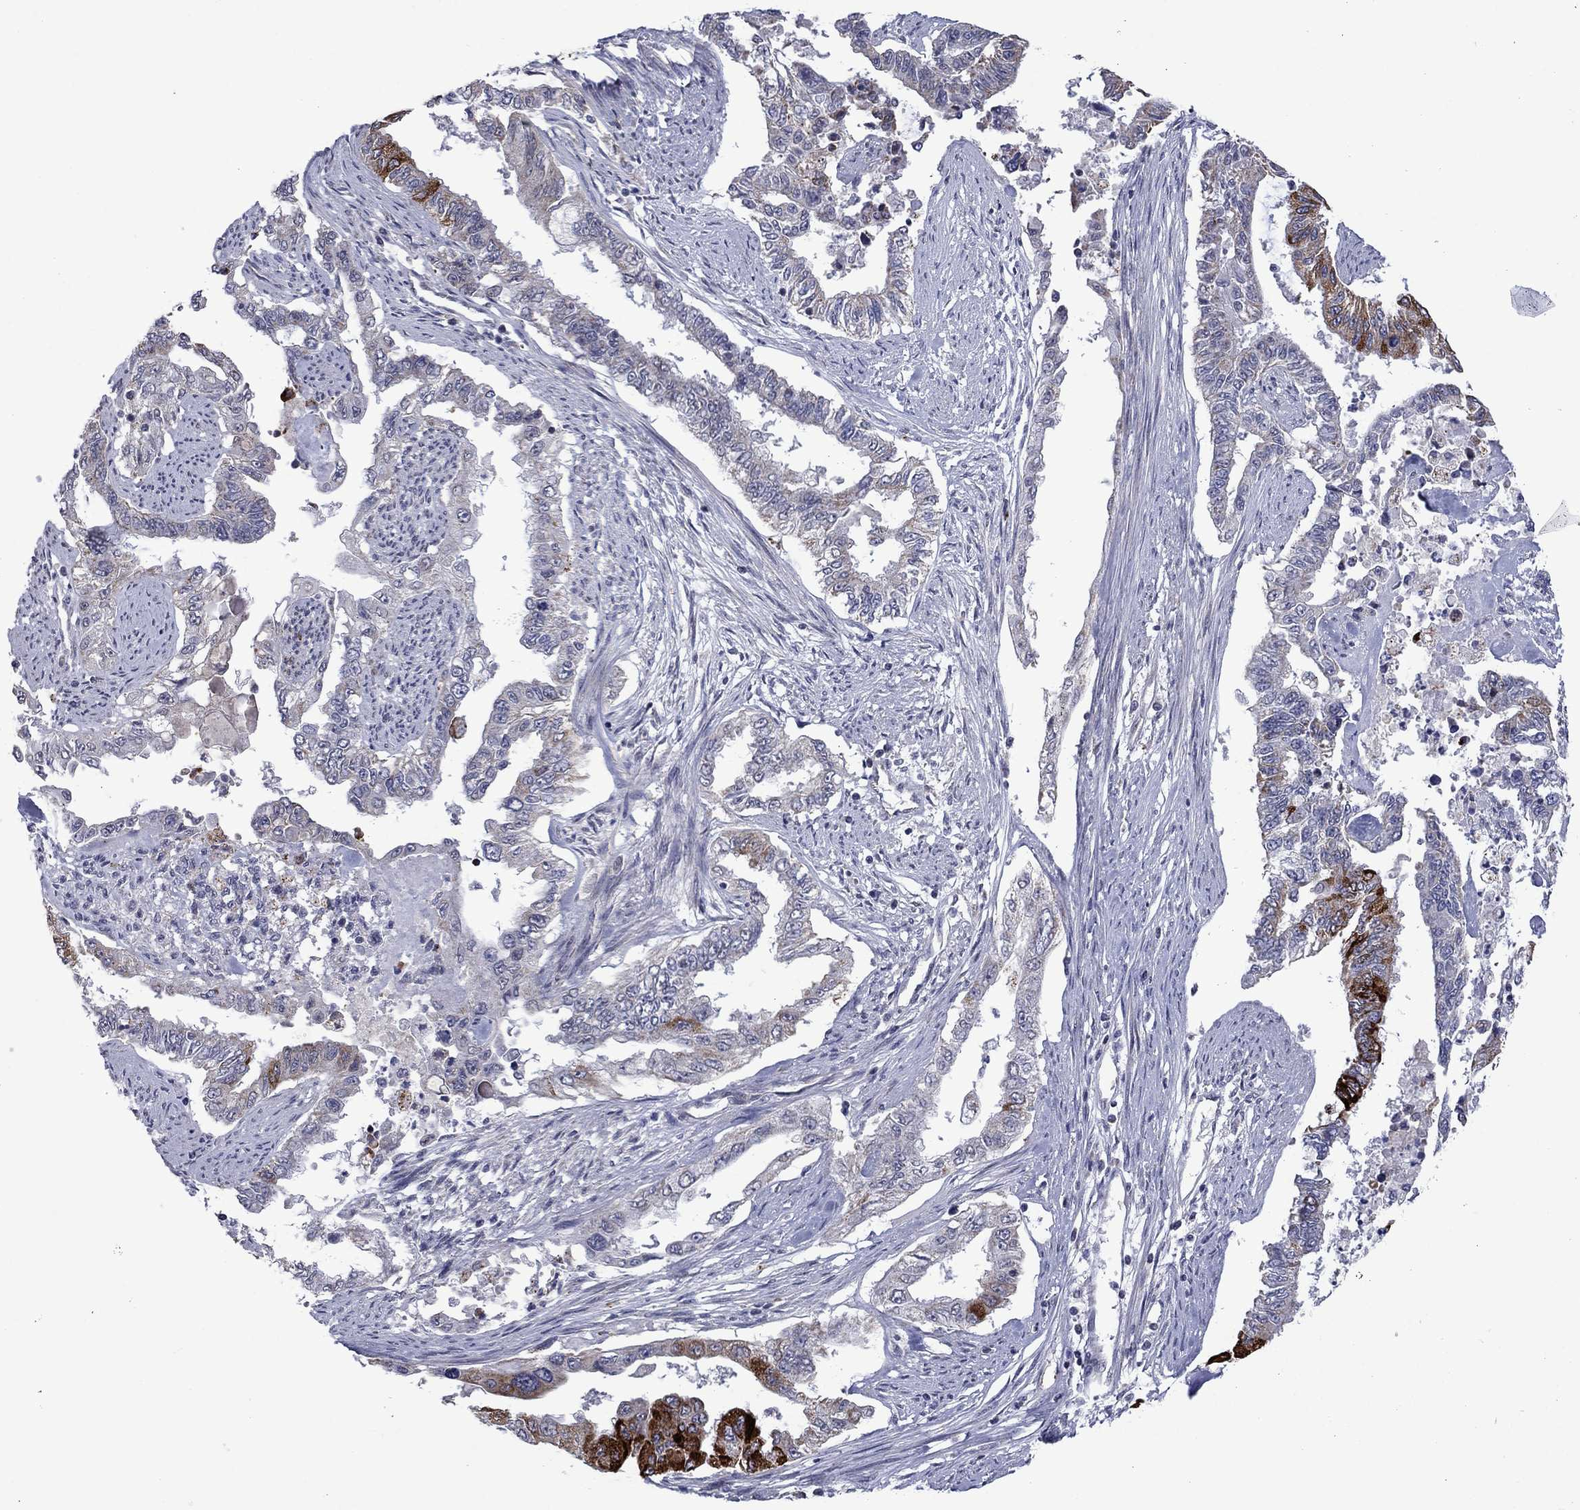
{"staining": {"intensity": "strong", "quantity": "<25%", "location": "cytoplasmic/membranous"}, "tissue": "endometrial cancer", "cell_type": "Tumor cells", "image_type": "cancer", "snomed": [{"axis": "morphology", "description": "Adenocarcinoma, NOS"}, {"axis": "topography", "description": "Uterus"}], "caption": "Immunohistochemistry (DAB (3,3'-diaminobenzidine)) staining of human adenocarcinoma (endometrial) displays strong cytoplasmic/membranous protein staining in about <25% of tumor cells.", "gene": "KCNJ16", "patient": {"sex": "female", "age": 59}}